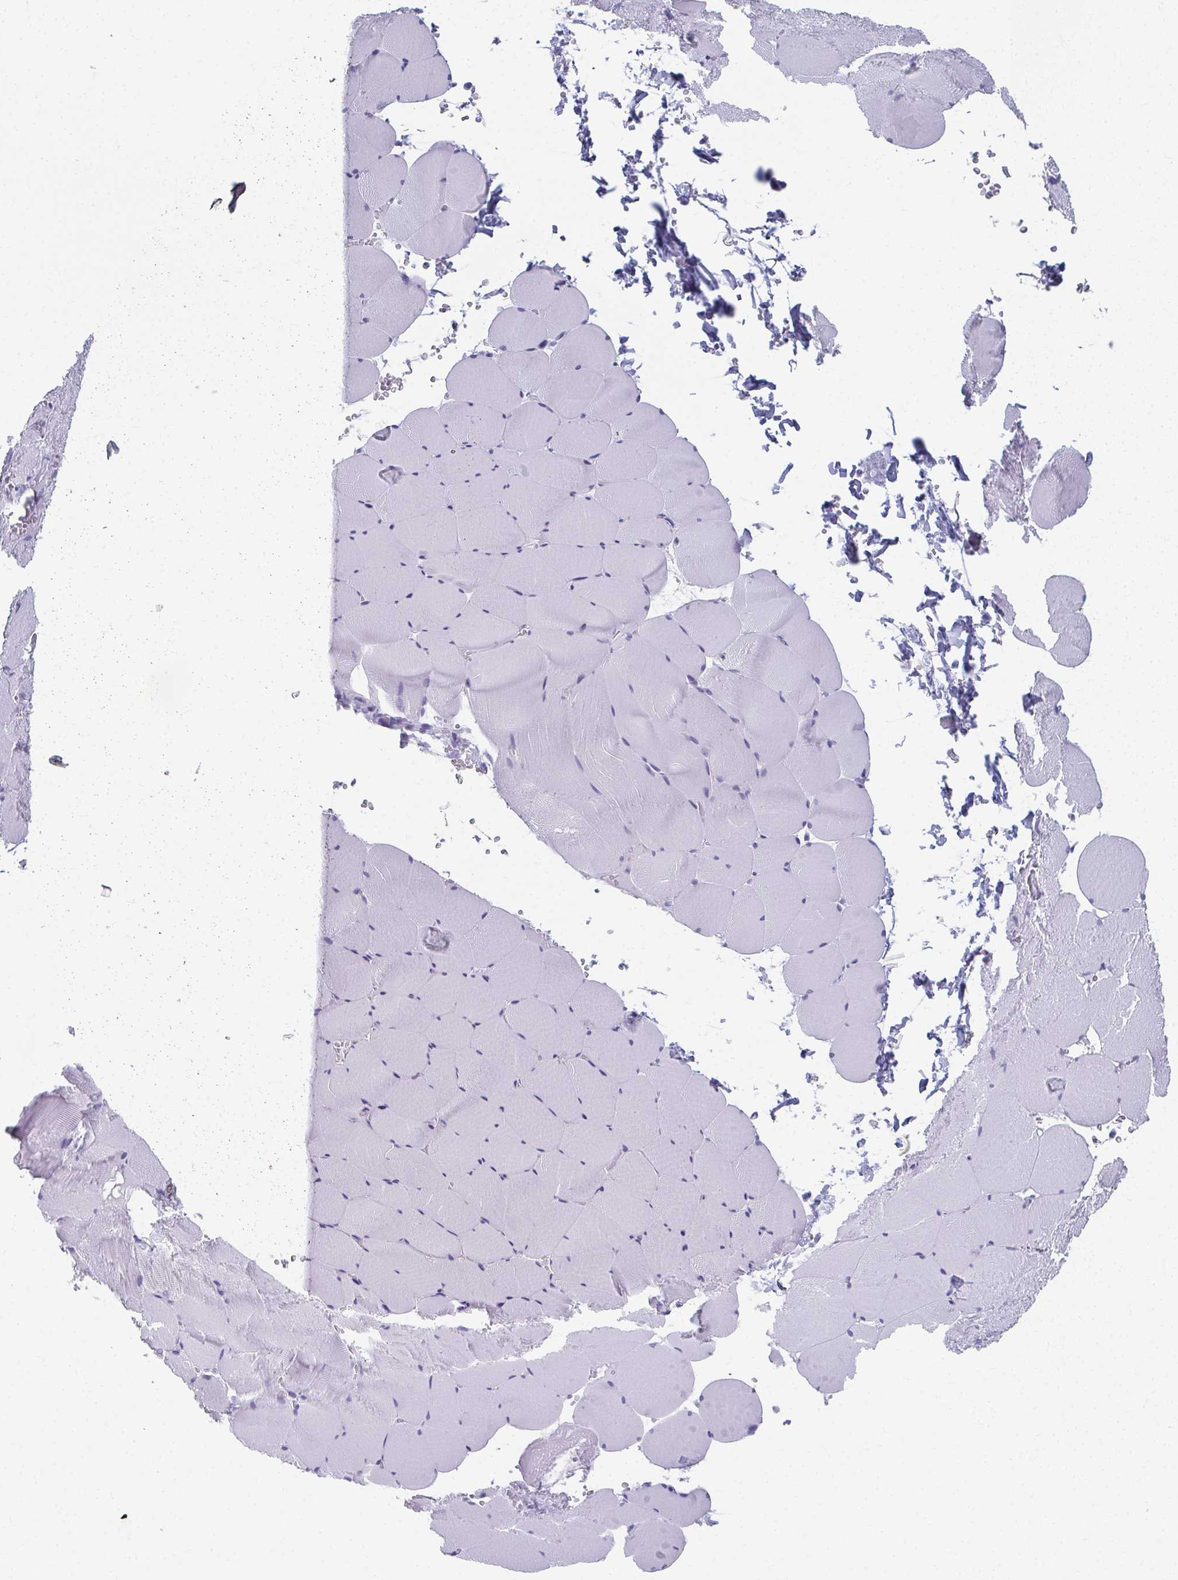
{"staining": {"intensity": "negative", "quantity": "none", "location": "none"}, "tissue": "skeletal muscle", "cell_type": "Myocytes", "image_type": "normal", "snomed": [{"axis": "morphology", "description": "Normal tissue, NOS"}, {"axis": "topography", "description": "Skeletal muscle"}, {"axis": "topography", "description": "Head-Neck"}], "caption": "Immunohistochemistry (IHC) image of normal human skeletal muscle stained for a protein (brown), which reveals no expression in myocytes. (DAB immunohistochemistry visualized using brightfield microscopy, high magnification).", "gene": "GHRL", "patient": {"sex": "male", "age": 66}}